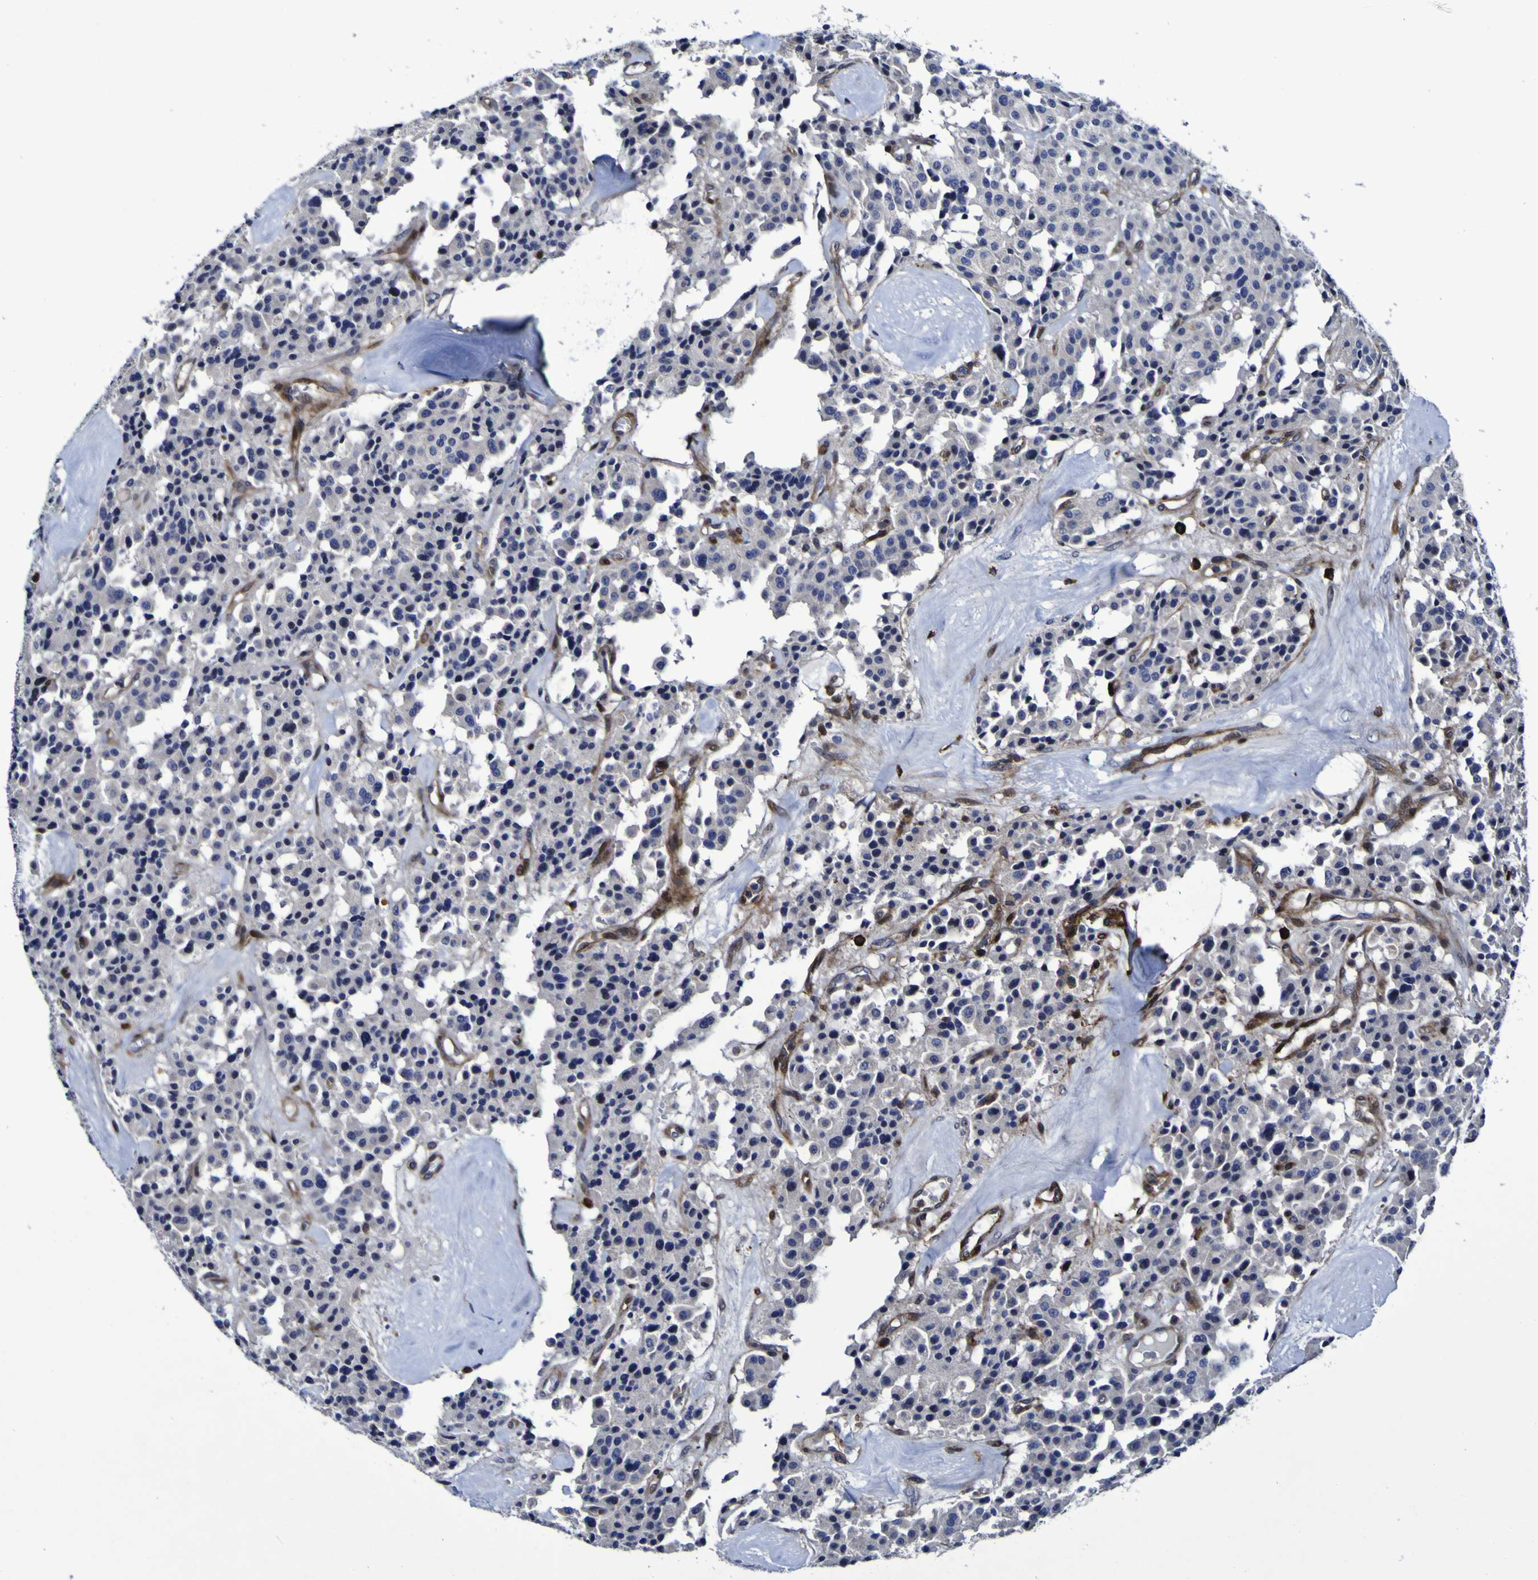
{"staining": {"intensity": "negative", "quantity": "none", "location": "none"}, "tissue": "carcinoid", "cell_type": "Tumor cells", "image_type": "cancer", "snomed": [{"axis": "morphology", "description": "Carcinoid, malignant, NOS"}, {"axis": "topography", "description": "Lung"}], "caption": "Protein analysis of carcinoid demonstrates no significant staining in tumor cells. (Brightfield microscopy of DAB immunohistochemistry at high magnification).", "gene": "MGLL", "patient": {"sex": "male", "age": 30}}